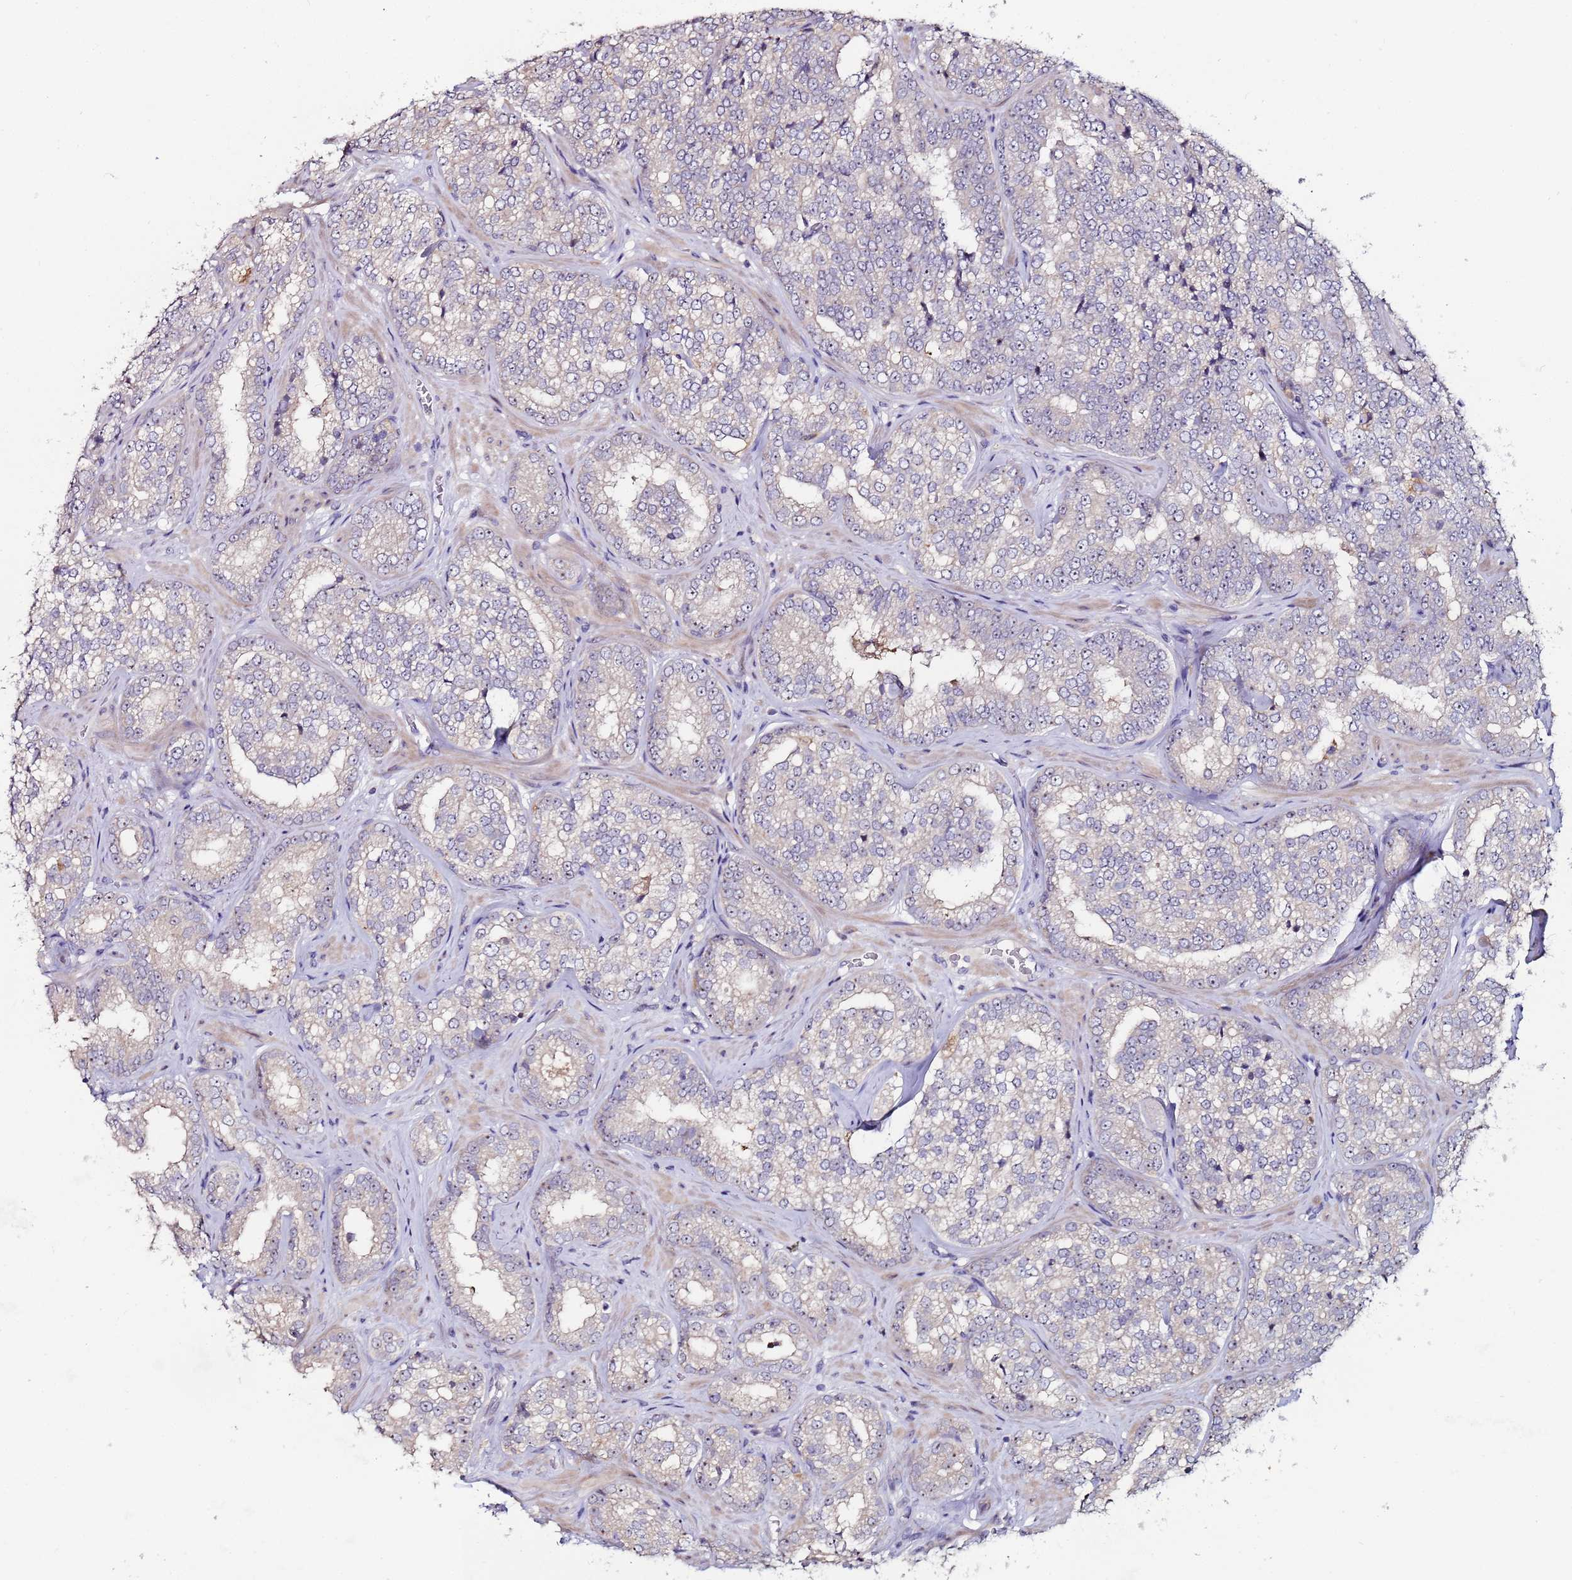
{"staining": {"intensity": "negative", "quantity": "none", "location": "none"}, "tissue": "prostate cancer", "cell_type": "Tumor cells", "image_type": "cancer", "snomed": [{"axis": "morphology", "description": "Normal tissue, NOS"}, {"axis": "morphology", "description": "Adenocarcinoma, High grade"}, {"axis": "topography", "description": "Prostate"}], "caption": "The histopathology image reveals no significant expression in tumor cells of prostate cancer.", "gene": "KRI1", "patient": {"sex": "male", "age": 83}}